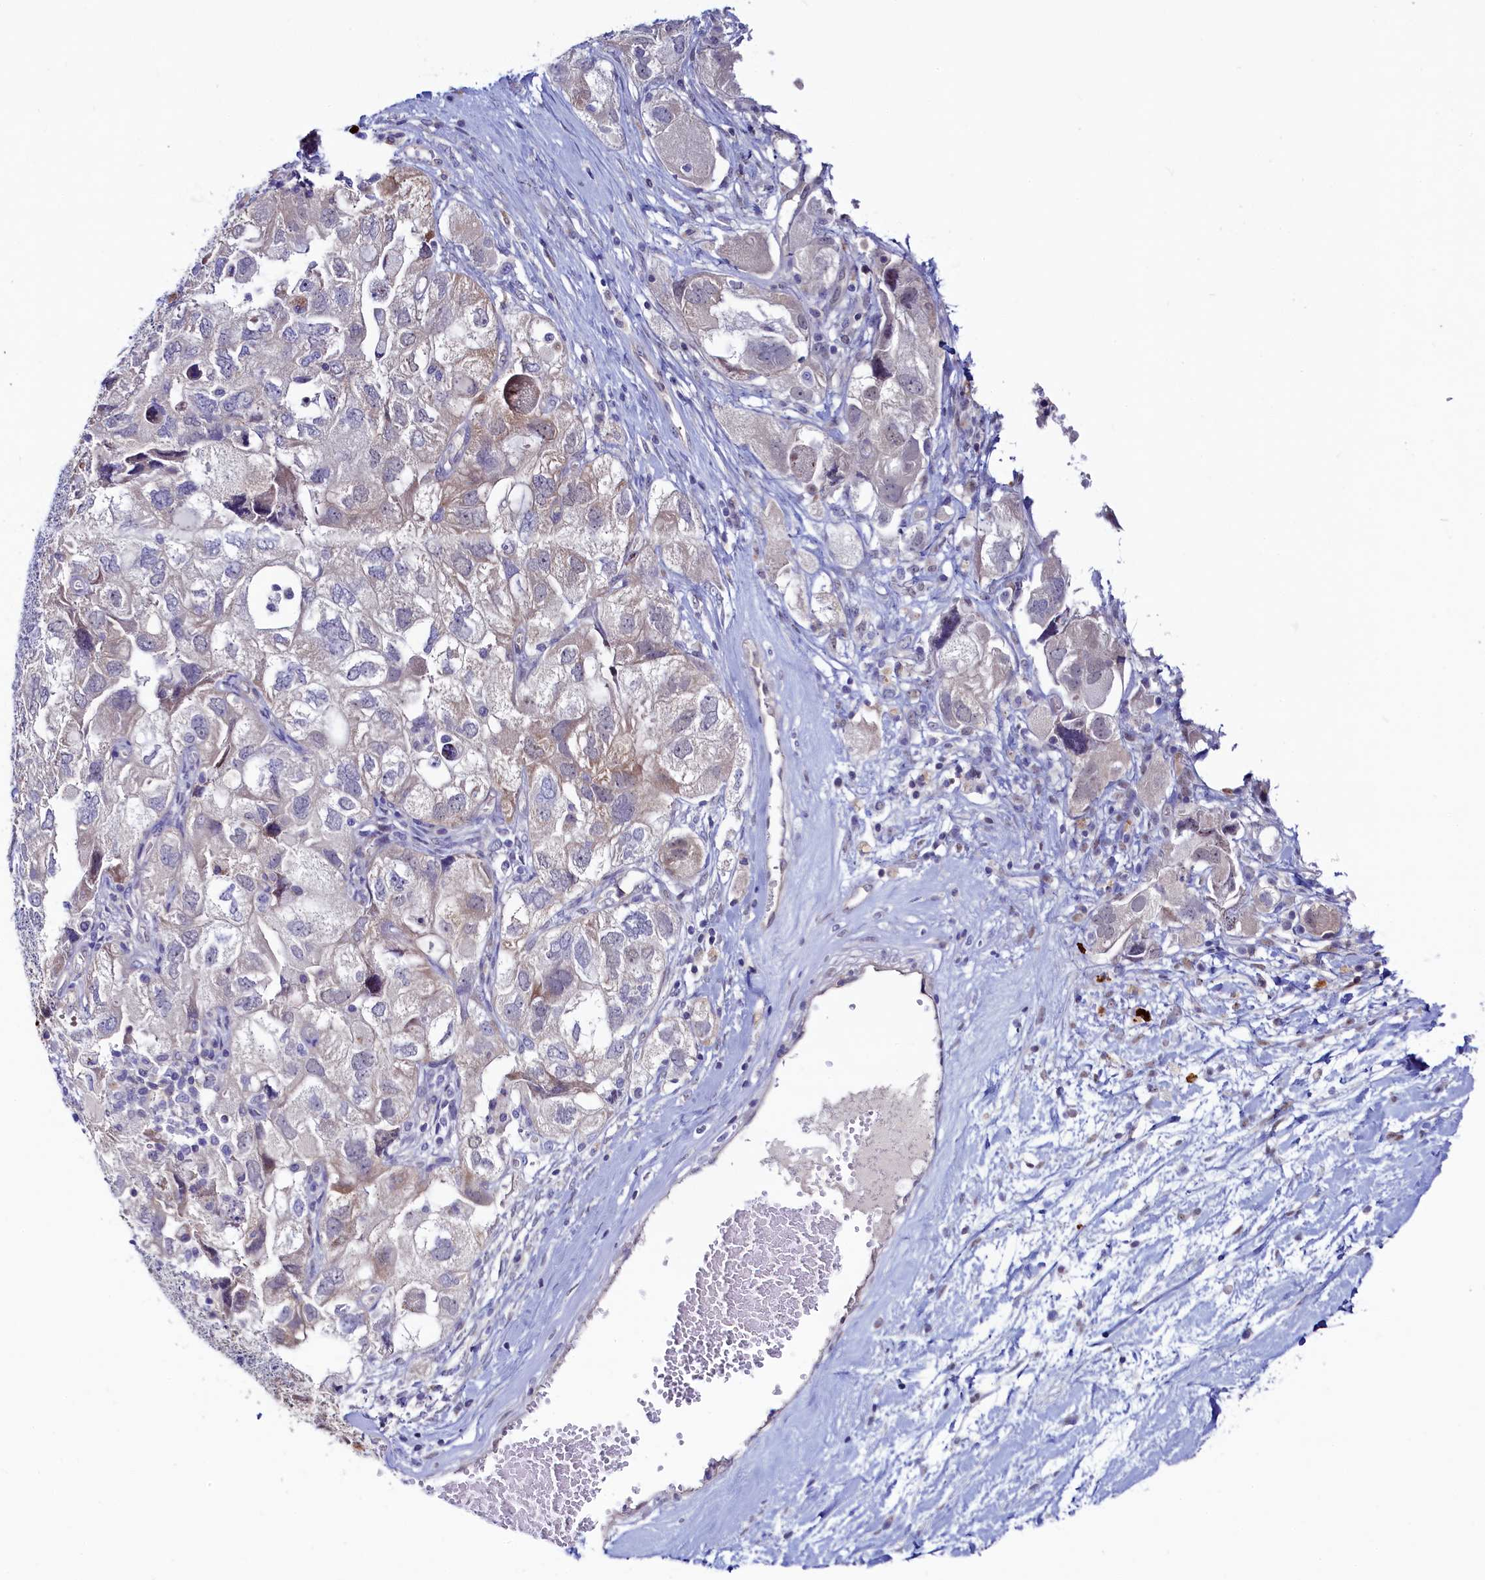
{"staining": {"intensity": "weak", "quantity": "25%-75%", "location": "cytoplasmic/membranous"}, "tissue": "ovarian cancer", "cell_type": "Tumor cells", "image_type": "cancer", "snomed": [{"axis": "morphology", "description": "Carcinoma, NOS"}, {"axis": "morphology", "description": "Cystadenocarcinoma, serous, NOS"}, {"axis": "topography", "description": "Ovary"}], "caption": "Protein expression analysis of human serous cystadenocarcinoma (ovarian) reveals weak cytoplasmic/membranous expression in about 25%-75% of tumor cells.", "gene": "ASTE1", "patient": {"sex": "female", "age": 69}}